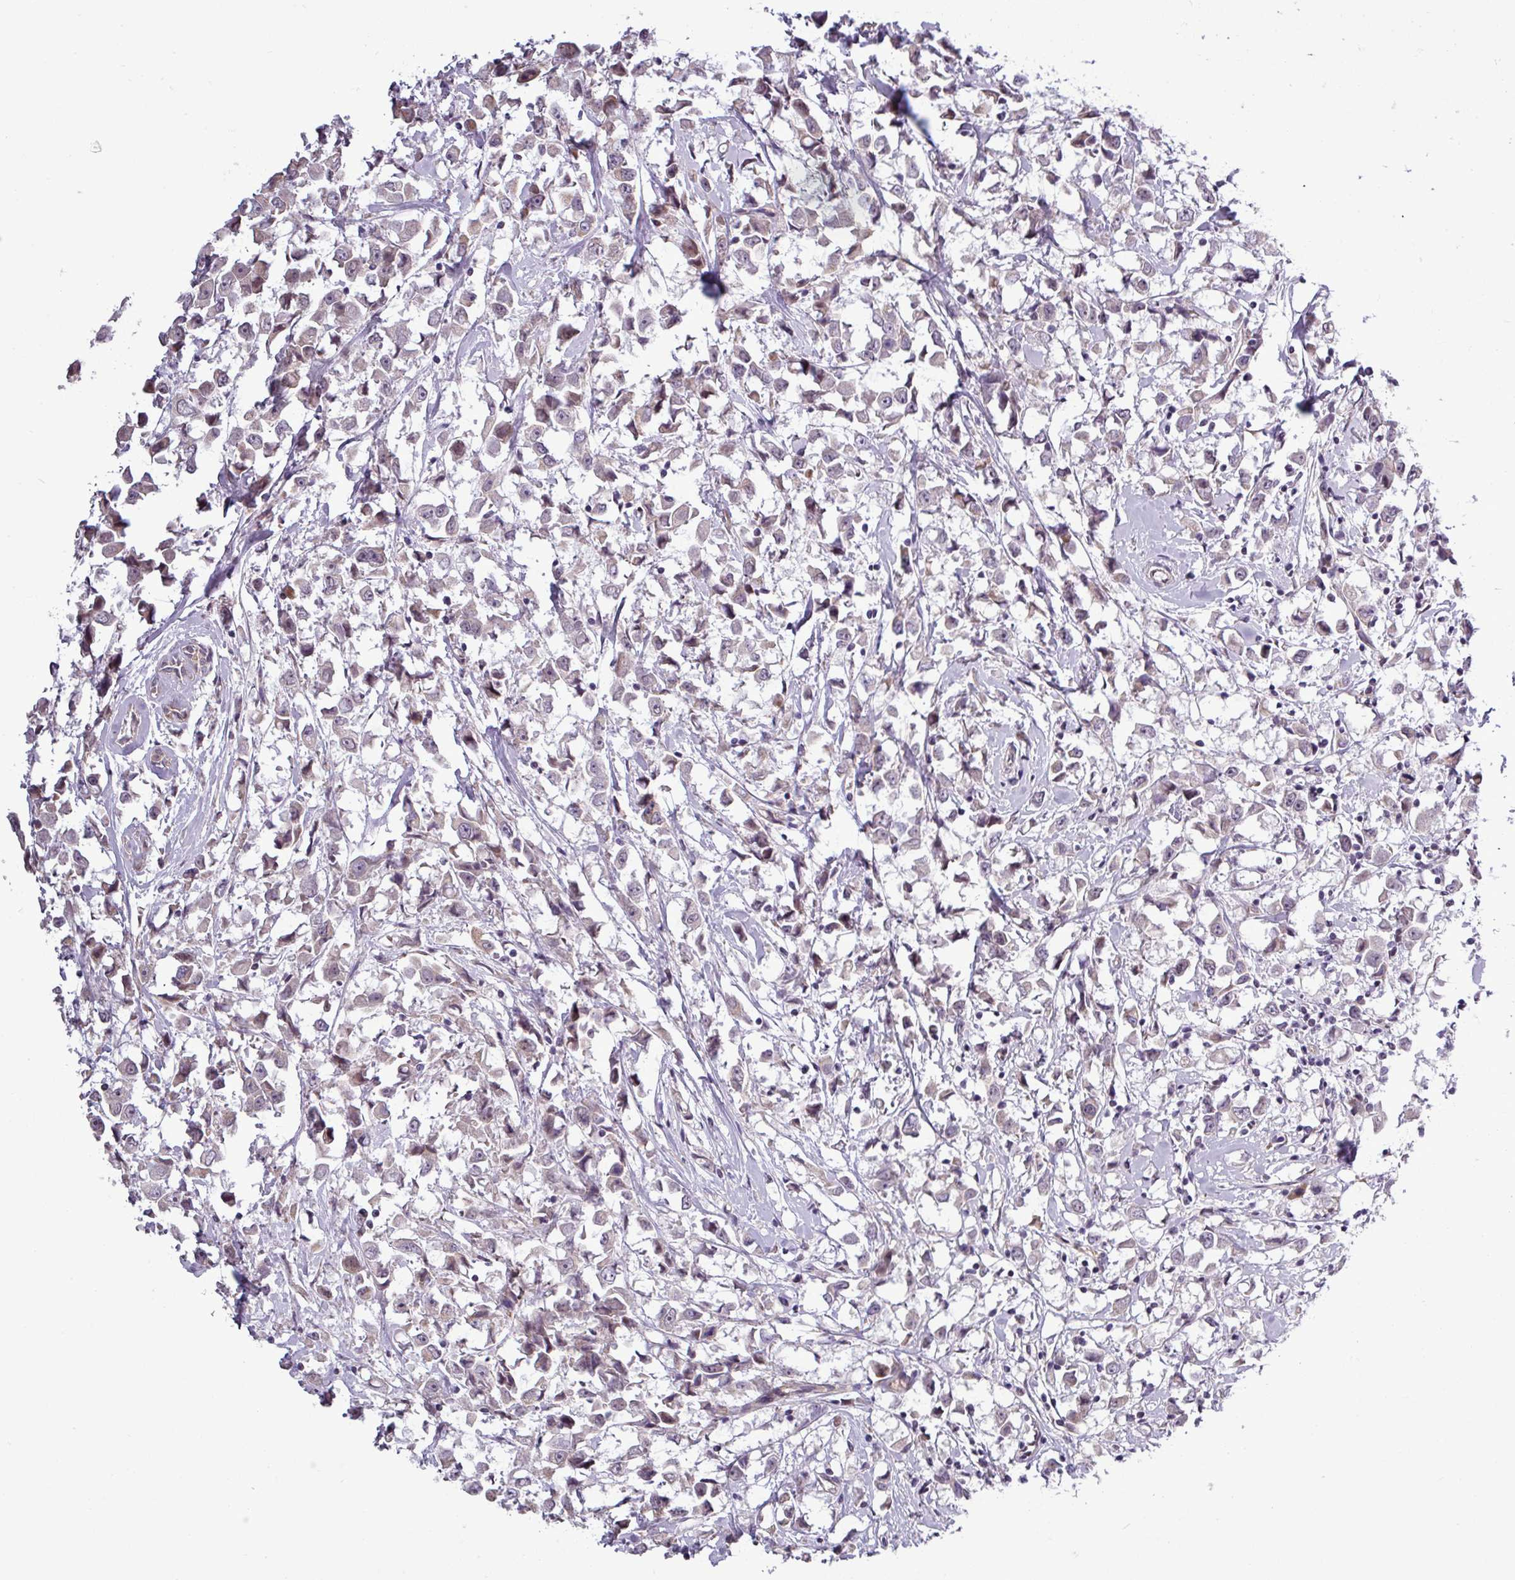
{"staining": {"intensity": "negative", "quantity": "none", "location": "none"}, "tissue": "breast cancer", "cell_type": "Tumor cells", "image_type": "cancer", "snomed": [{"axis": "morphology", "description": "Duct carcinoma"}, {"axis": "topography", "description": "Breast"}], "caption": "This is a image of immunohistochemistry staining of invasive ductal carcinoma (breast), which shows no expression in tumor cells.", "gene": "GPT2", "patient": {"sex": "female", "age": 61}}